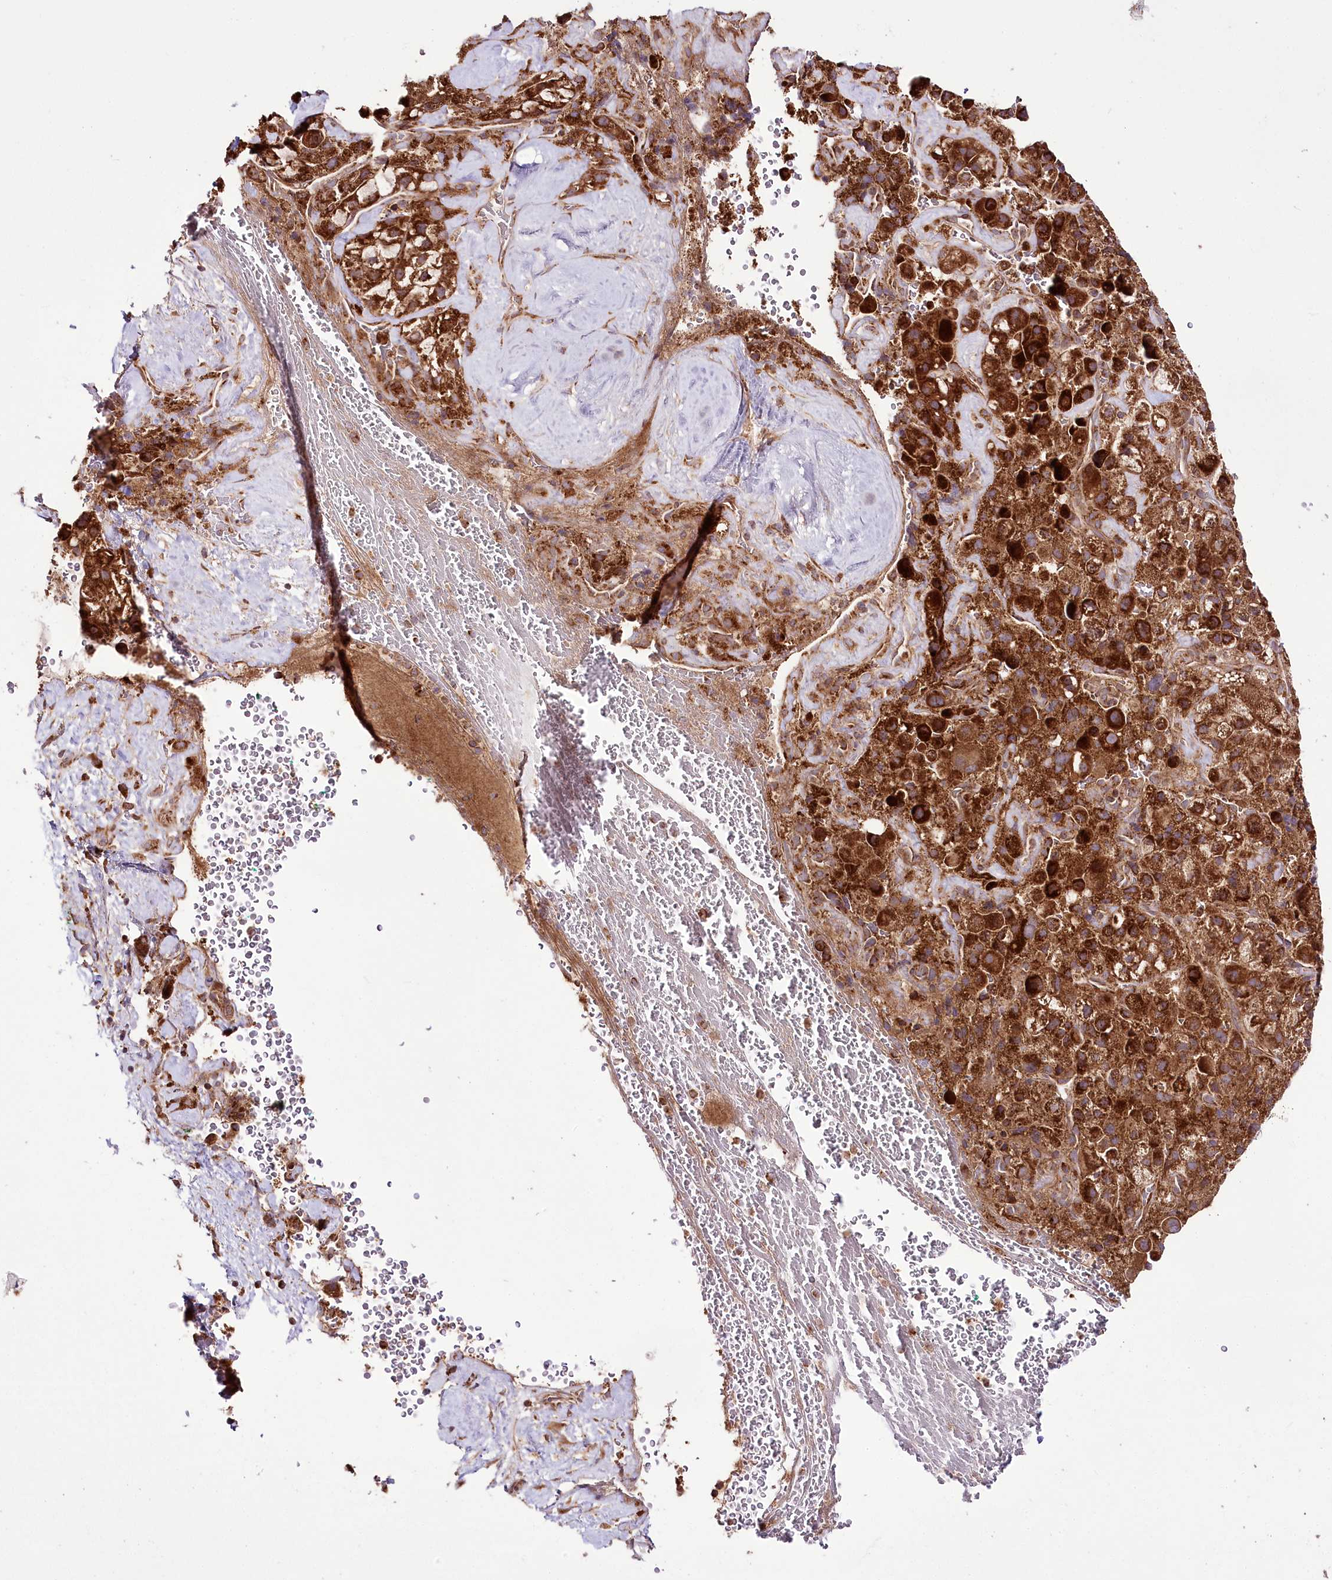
{"staining": {"intensity": "strong", "quantity": ">75%", "location": "cytoplasmic/membranous"}, "tissue": "liver cancer", "cell_type": "Tumor cells", "image_type": "cancer", "snomed": [{"axis": "morphology", "description": "Normal tissue, NOS"}, {"axis": "morphology", "description": "Carcinoma, Hepatocellular, NOS"}, {"axis": "topography", "description": "Liver"}], "caption": "This histopathology image reveals immunohistochemistry staining of human liver hepatocellular carcinoma, with high strong cytoplasmic/membranous staining in approximately >75% of tumor cells.", "gene": "RAB7A", "patient": {"sex": "male", "age": 57}}